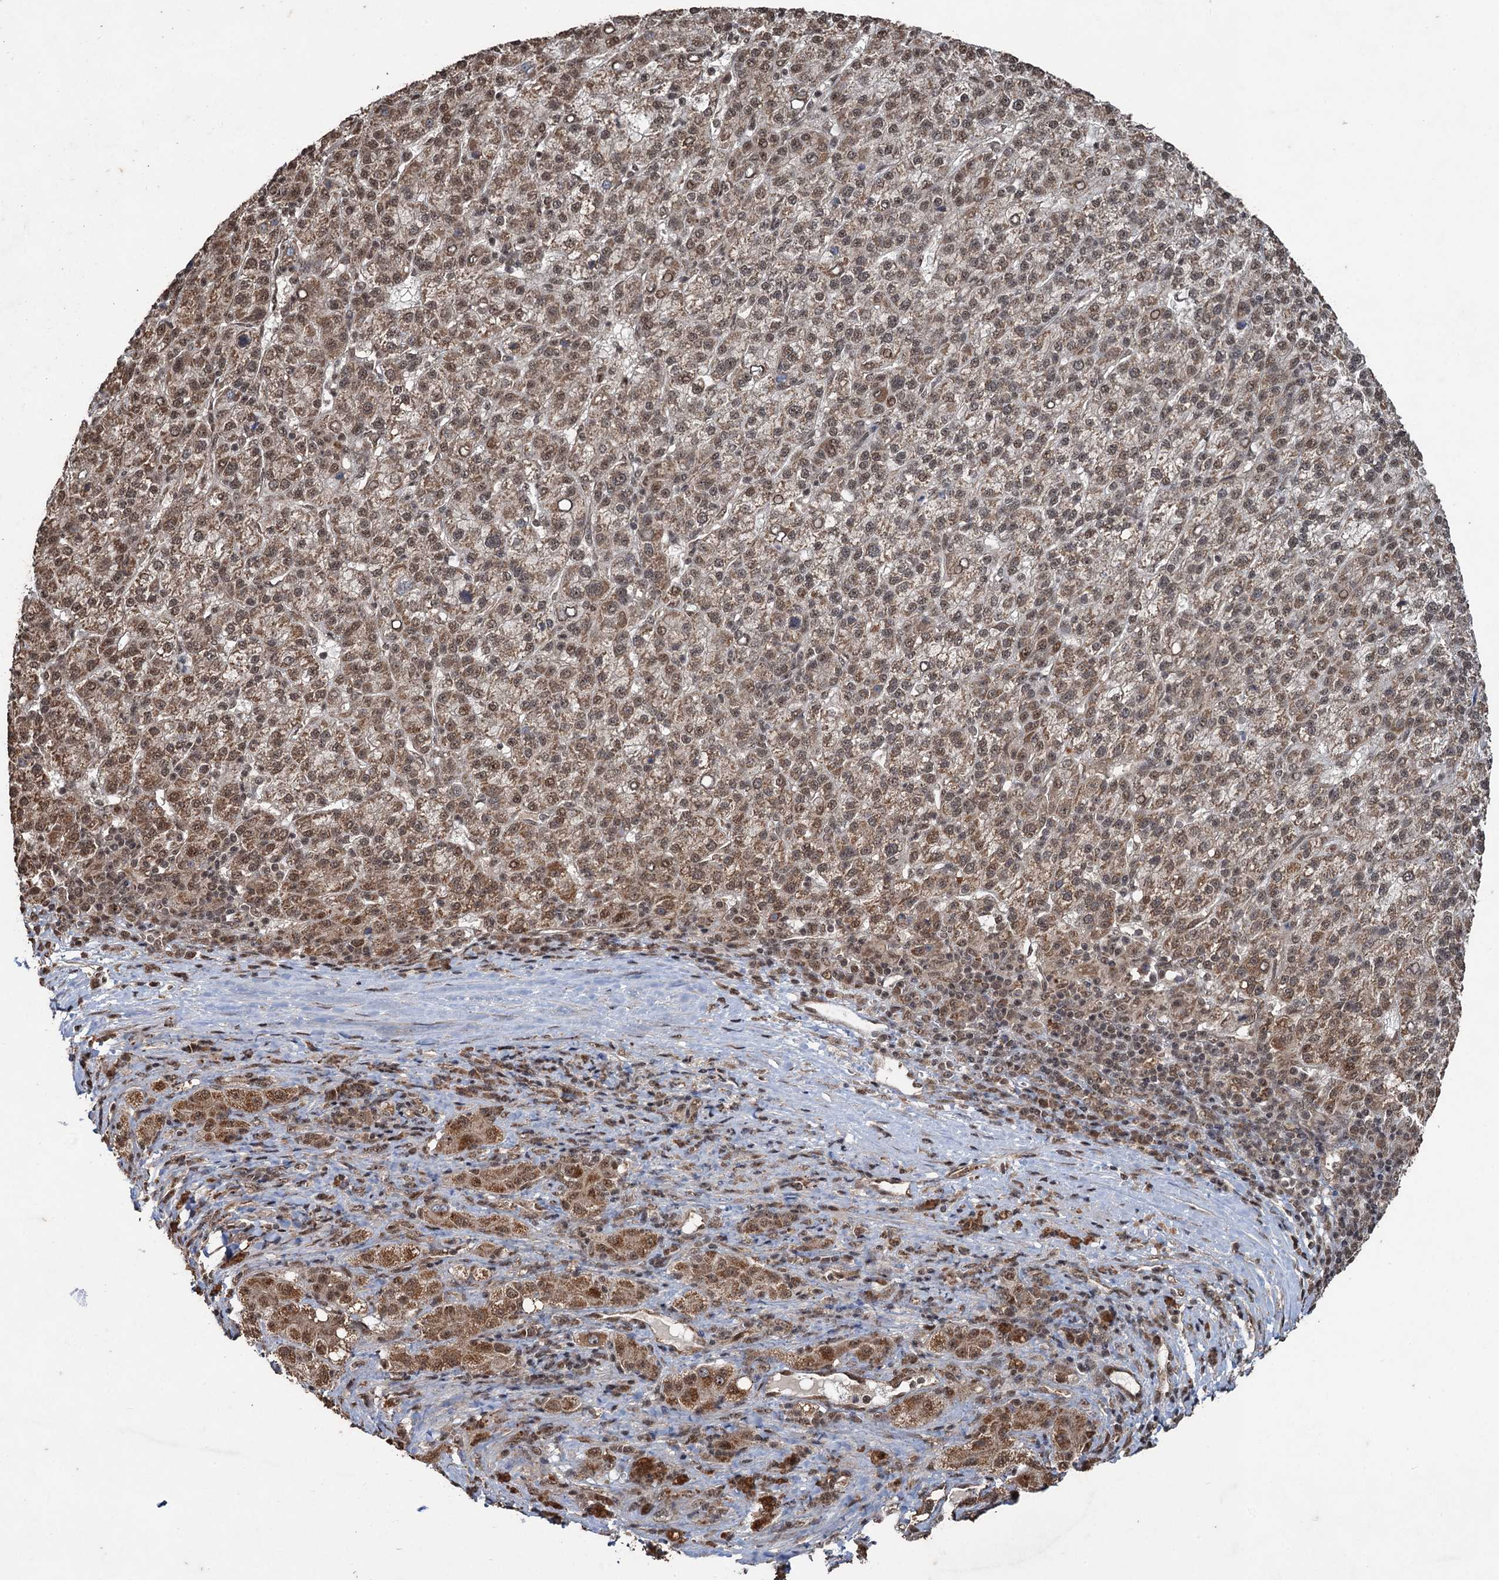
{"staining": {"intensity": "moderate", "quantity": ">75%", "location": "cytoplasmic/membranous,nuclear"}, "tissue": "liver cancer", "cell_type": "Tumor cells", "image_type": "cancer", "snomed": [{"axis": "morphology", "description": "Carcinoma, Hepatocellular, NOS"}, {"axis": "topography", "description": "Liver"}], "caption": "Protein analysis of hepatocellular carcinoma (liver) tissue reveals moderate cytoplasmic/membranous and nuclear positivity in about >75% of tumor cells.", "gene": "REP15", "patient": {"sex": "female", "age": 58}}